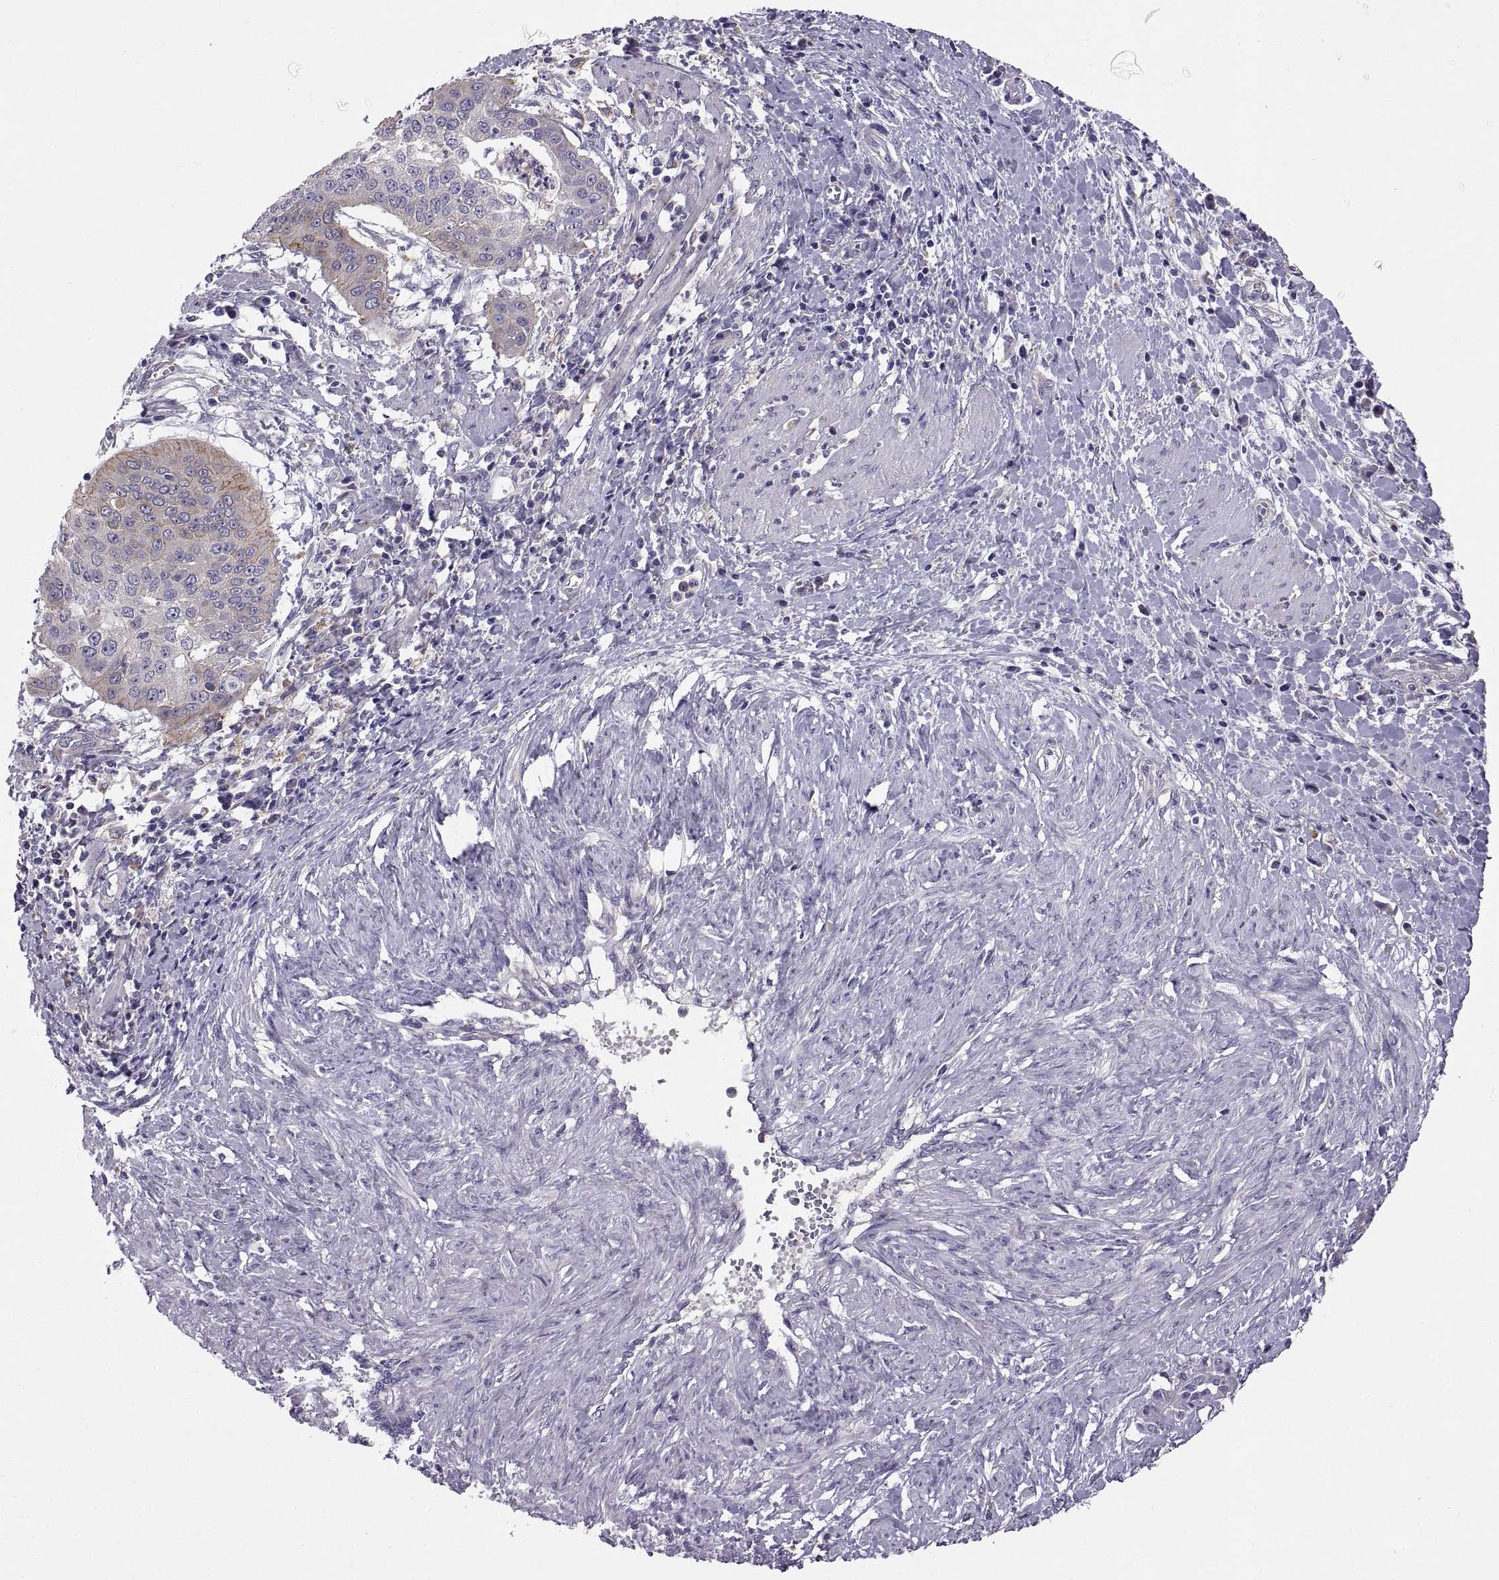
{"staining": {"intensity": "weak", "quantity": "25%-75%", "location": "cytoplasmic/membranous"}, "tissue": "cervical cancer", "cell_type": "Tumor cells", "image_type": "cancer", "snomed": [{"axis": "morphology", "description": "Squamous cell carcinoma, NOS"}, {"axis": "topography", "description": "Cervix"}], "caption": "Protein expression analysis of cervical squamous cell carcinoma demonstrates weak cytoplasmic/membranous expression in approximately 25%-75% of tumor cells.", "gene": "ARSL", "patient": {"sex": "female", "age": 39}}